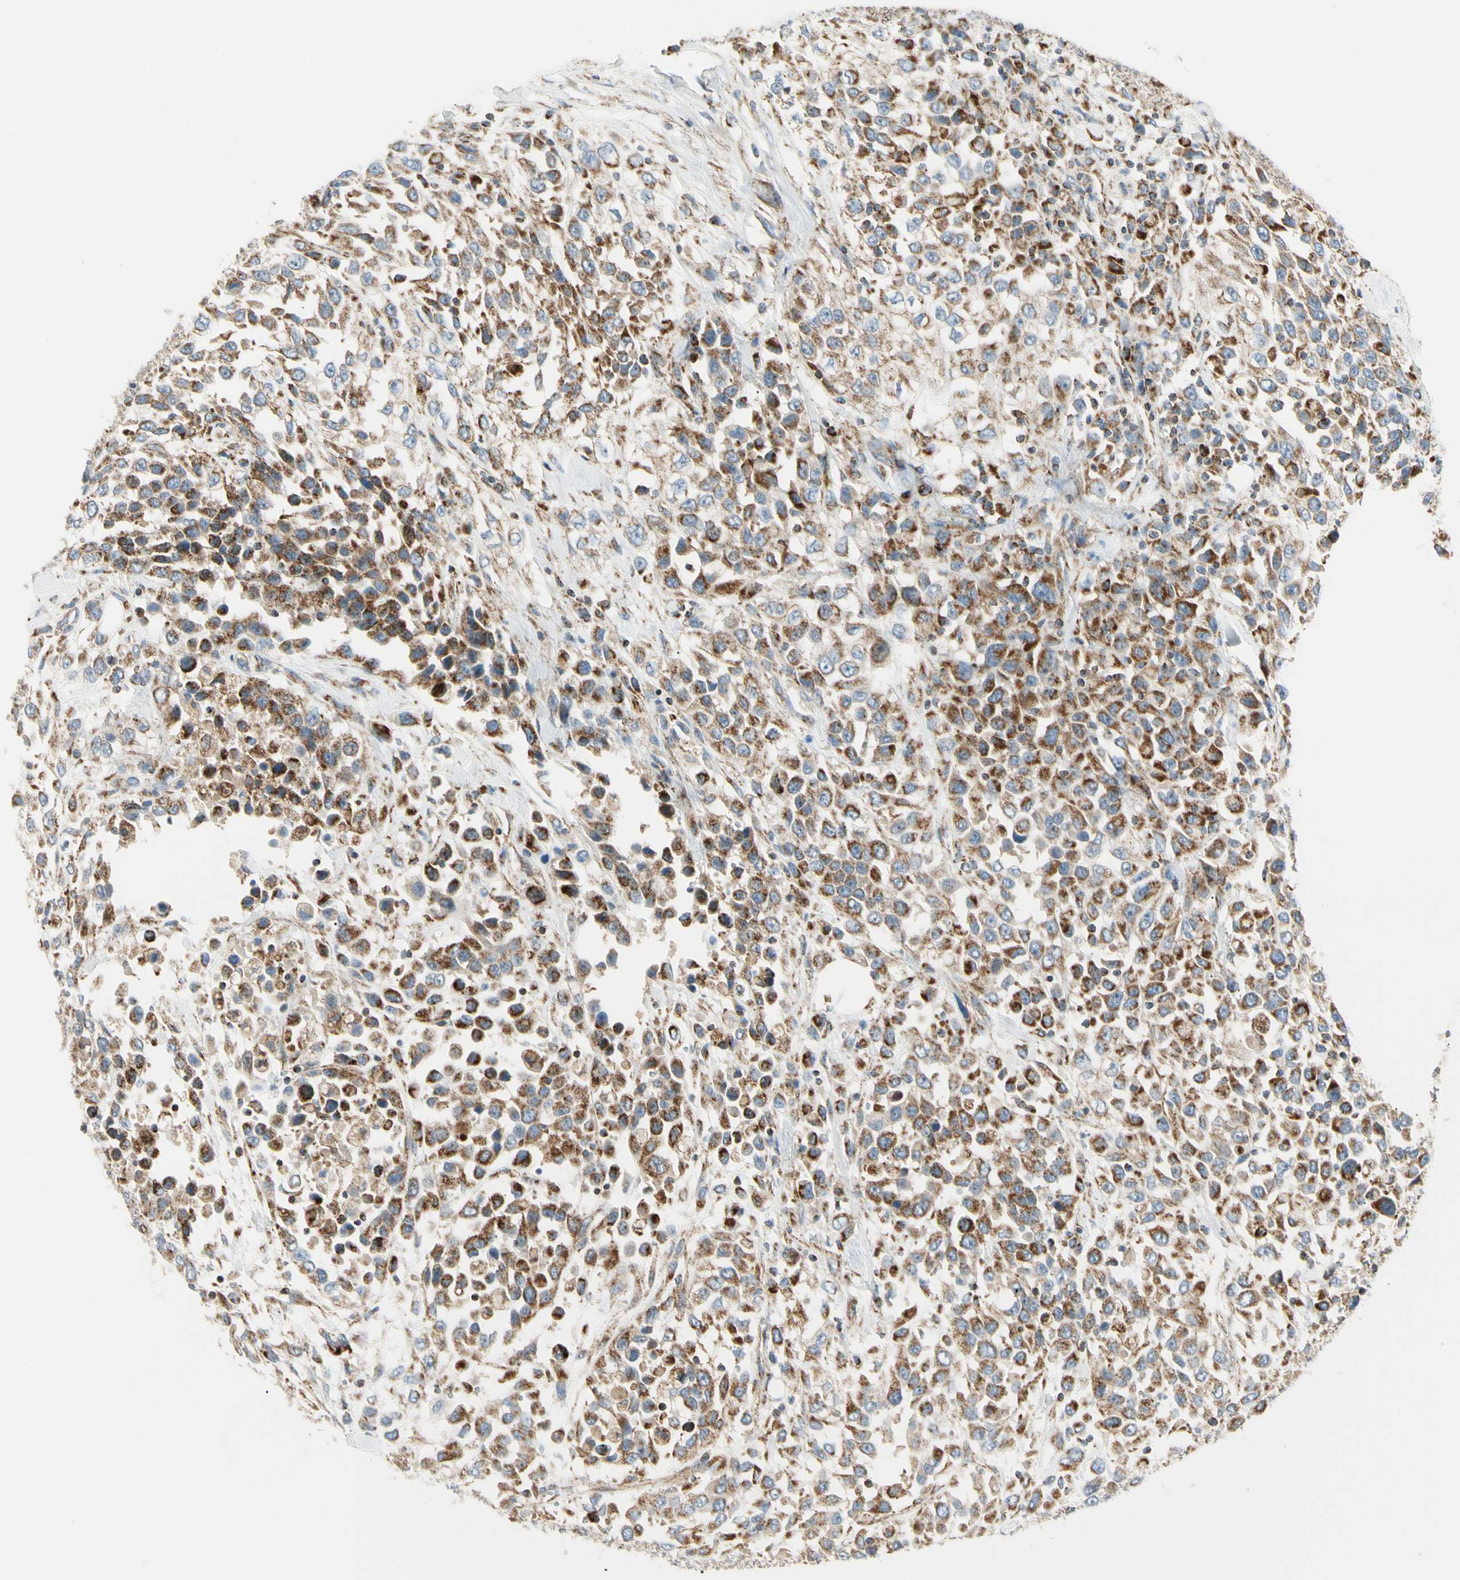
{"staining": {"intensity": "strong", "quantity": ">75%", "location": "cytoplasmic/membranous"}, "tissue": "urothelial cancer", "cell_type": "Tumor cells", "image_type": "cancer", "snomed": [{"axis": "morphology", "description": "Urothelial carcinoma, High grade"}, {"axis": "topography", "description": "Urinary bladder"}], "caption": "DAB immunohistochemical staining of human urothelial carcinoma (high-grade) displays strong cytoplasmic/membranous protein expression in about >75% of tumor cells.", "gene": "TBC1D10A", "patient": {"sex": "female", "age": 80}}